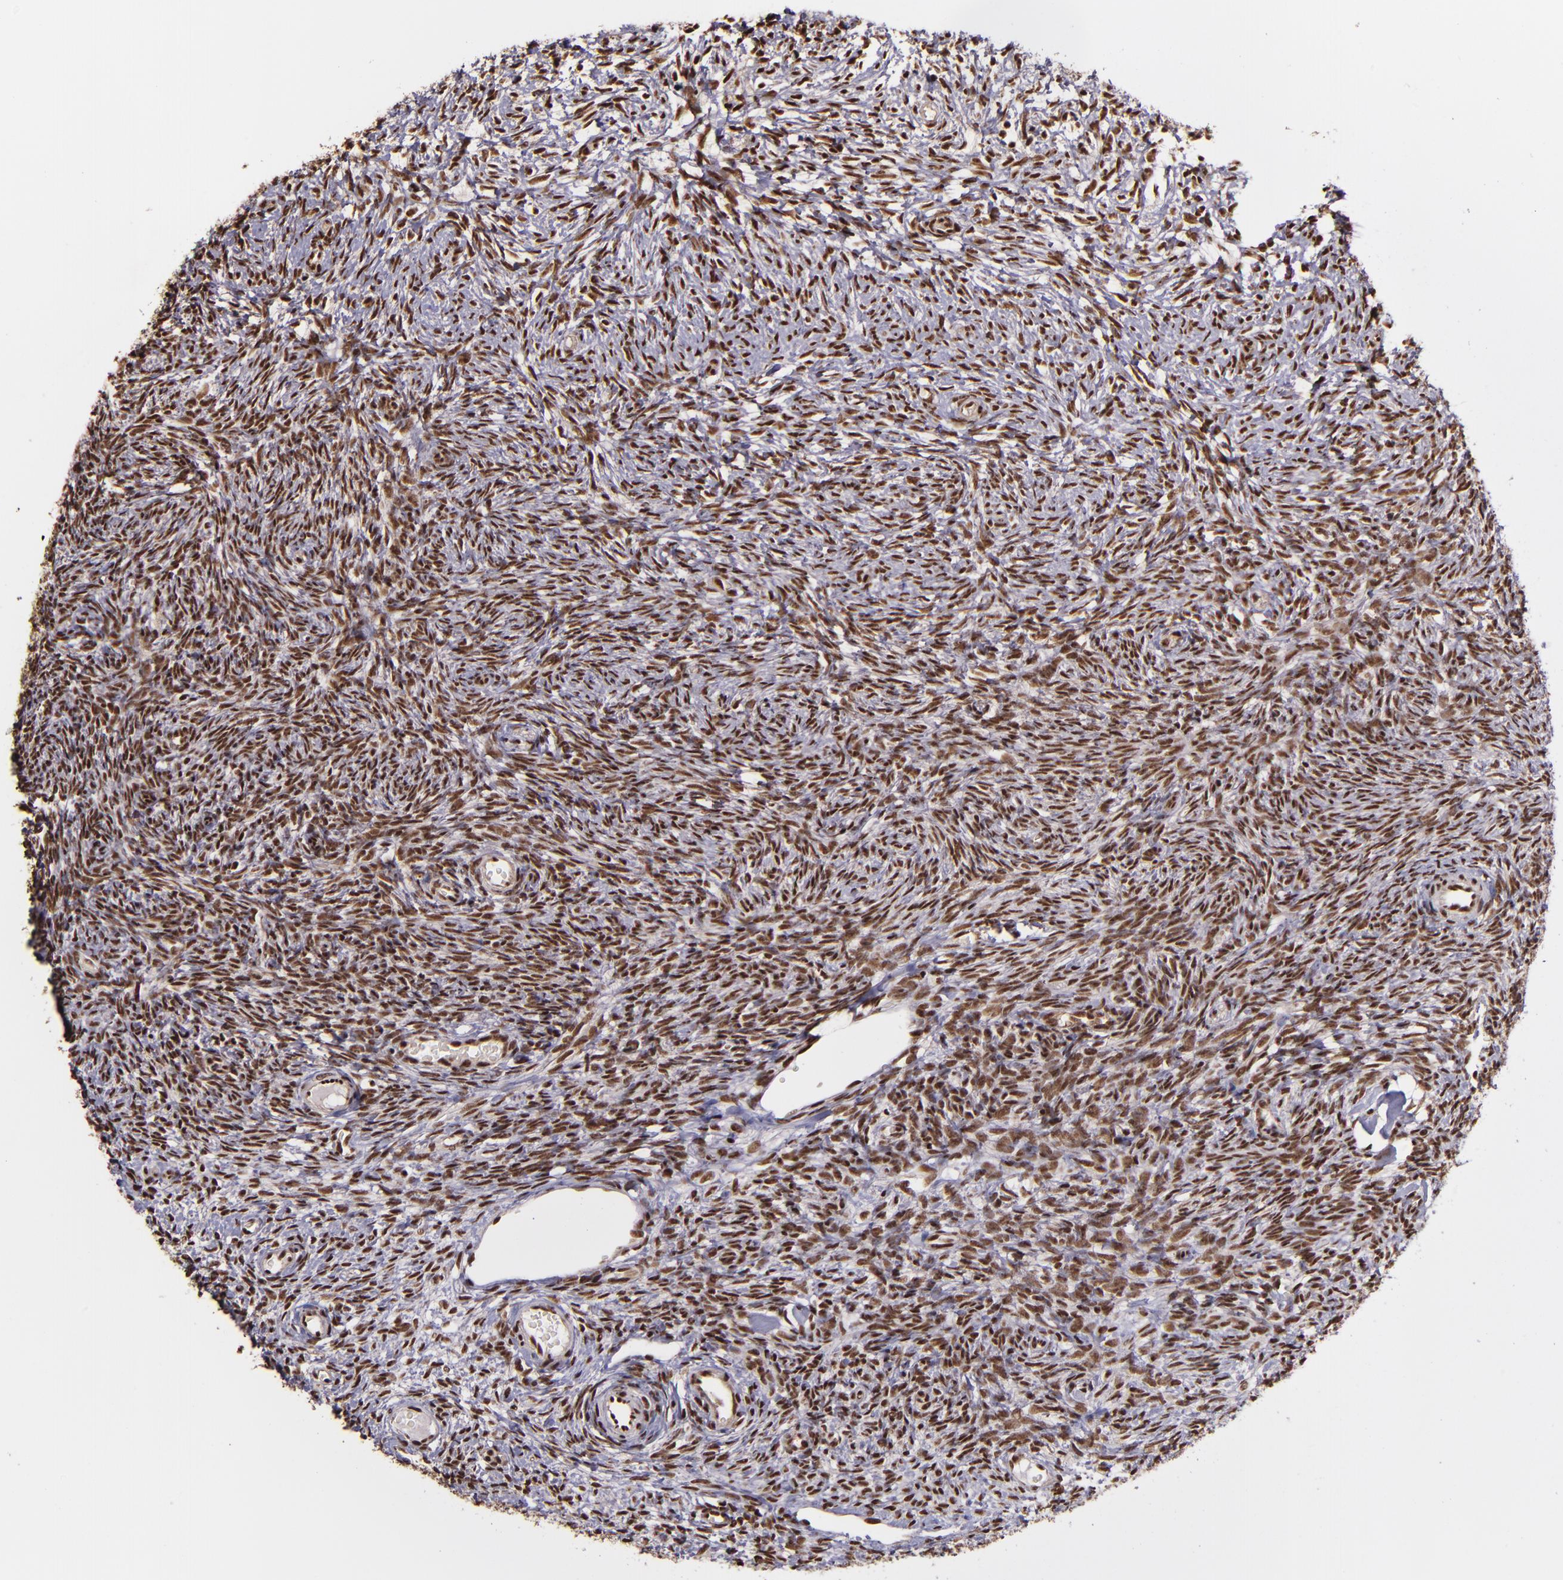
{"staining": {"intensity": "strong", "quantity": ">75%", "location": "nuclear"}, "tissue": "ovary", "cell_type": "Follicle cells", "image_type": "normal", "snomed": [{"axis": "morphology", "description": "Normal tissue, NOS"}, {"axis": "topography", "description": "Ovary"}], "caption": "Strong nuclear protein positivity is identified in about >75% of follicle cells in ovary. (IHC, brightfield microscopy, high magnification).", "gene": "PQBP1", "patient": {"sex": "female", "age": 35}}